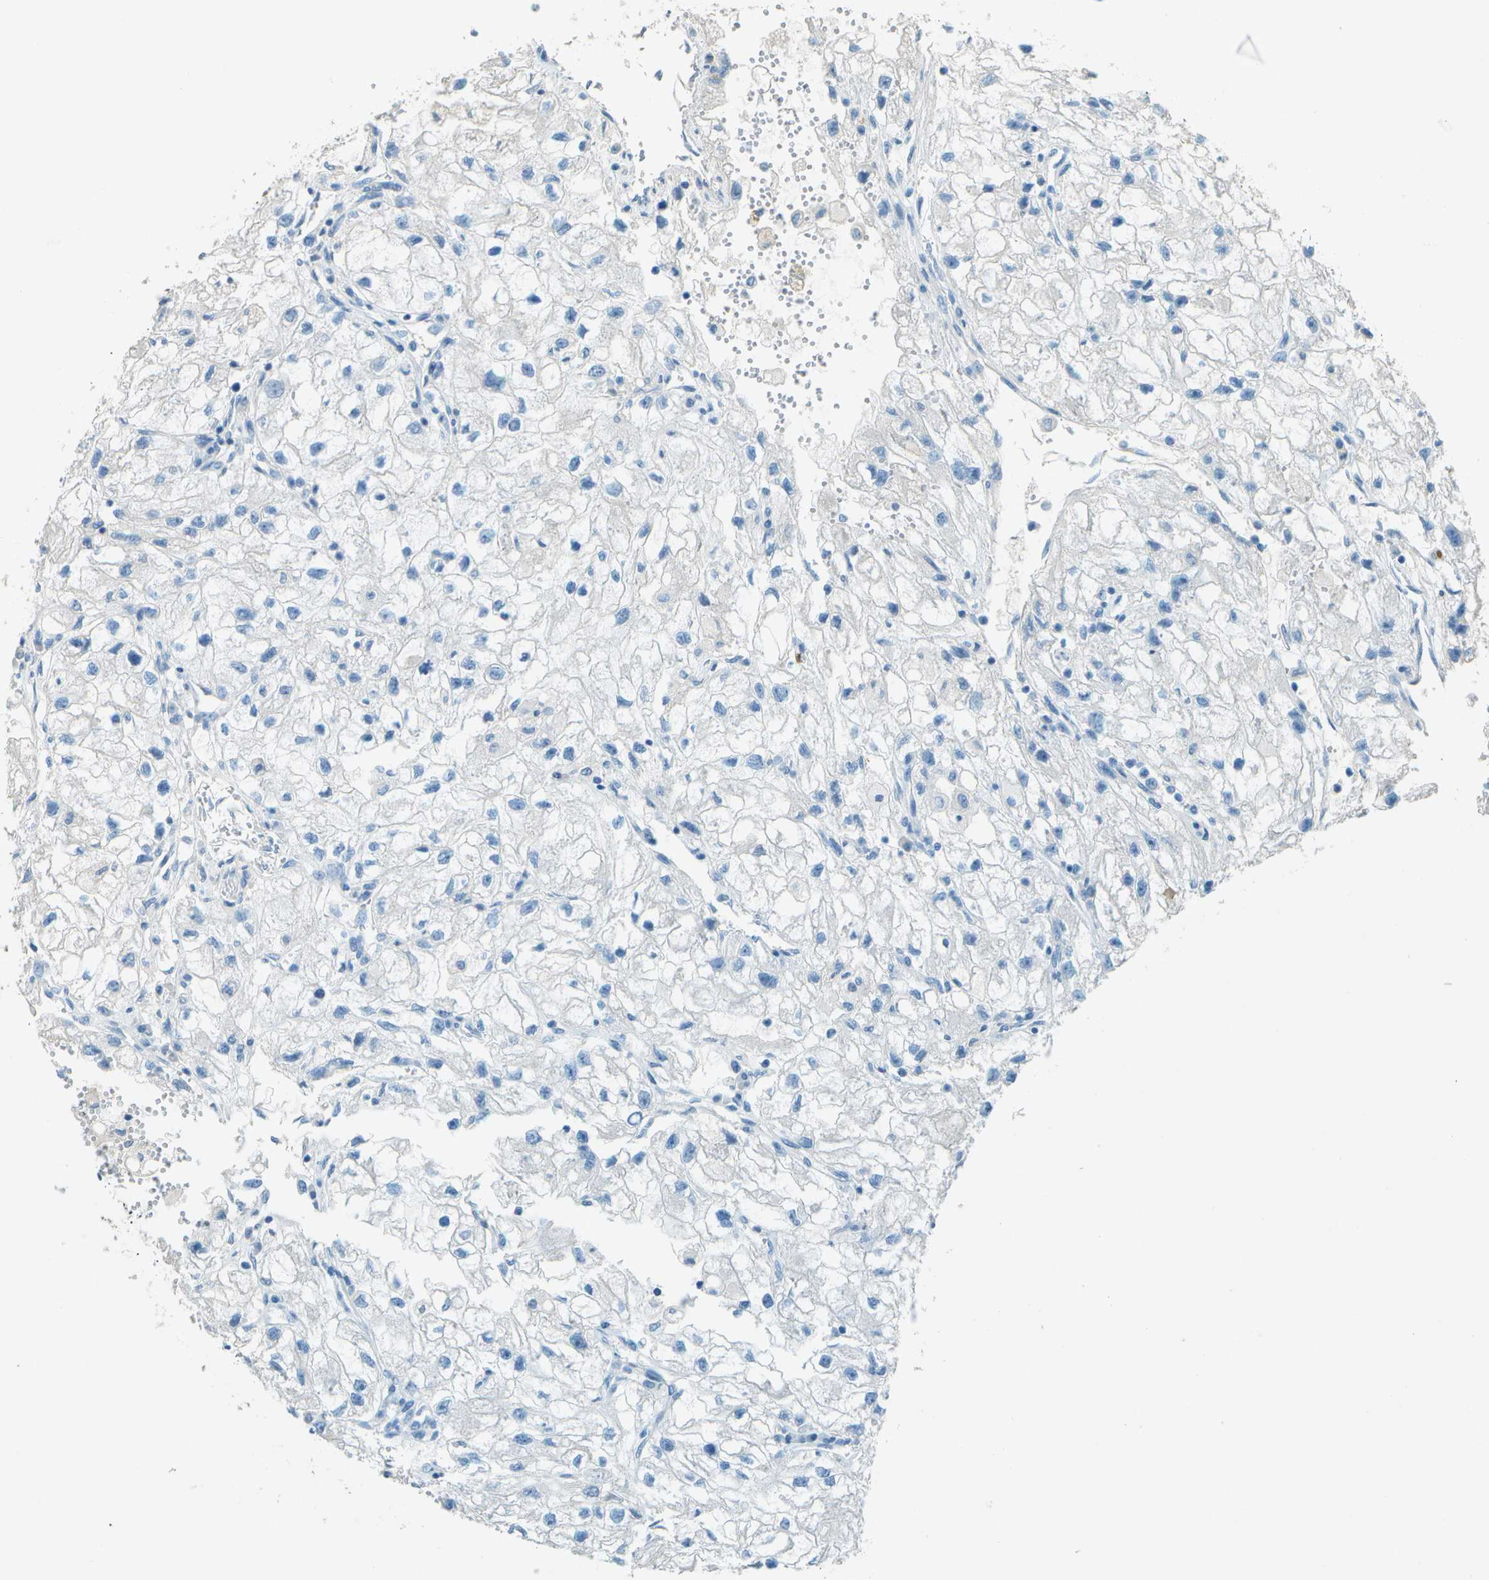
{"staining": {"intensity": "negative", "quantity": "none", "location": "none"}, "tissue": "renal cancer", "cell_type": "Tumor cells", "image_type": "cancer", "snomed": [{"axis": "morphology", "description": "Adenocarcinoma, NOS"}, {"axis": "topography", "description": "Kidney"}], "caption": "Renal cancer (adenocarcinoma) stained for a protein using IHC shows no expression tumor cells.", "gene": "LGI2", "patient": {"sex": "female", "age": 70}}